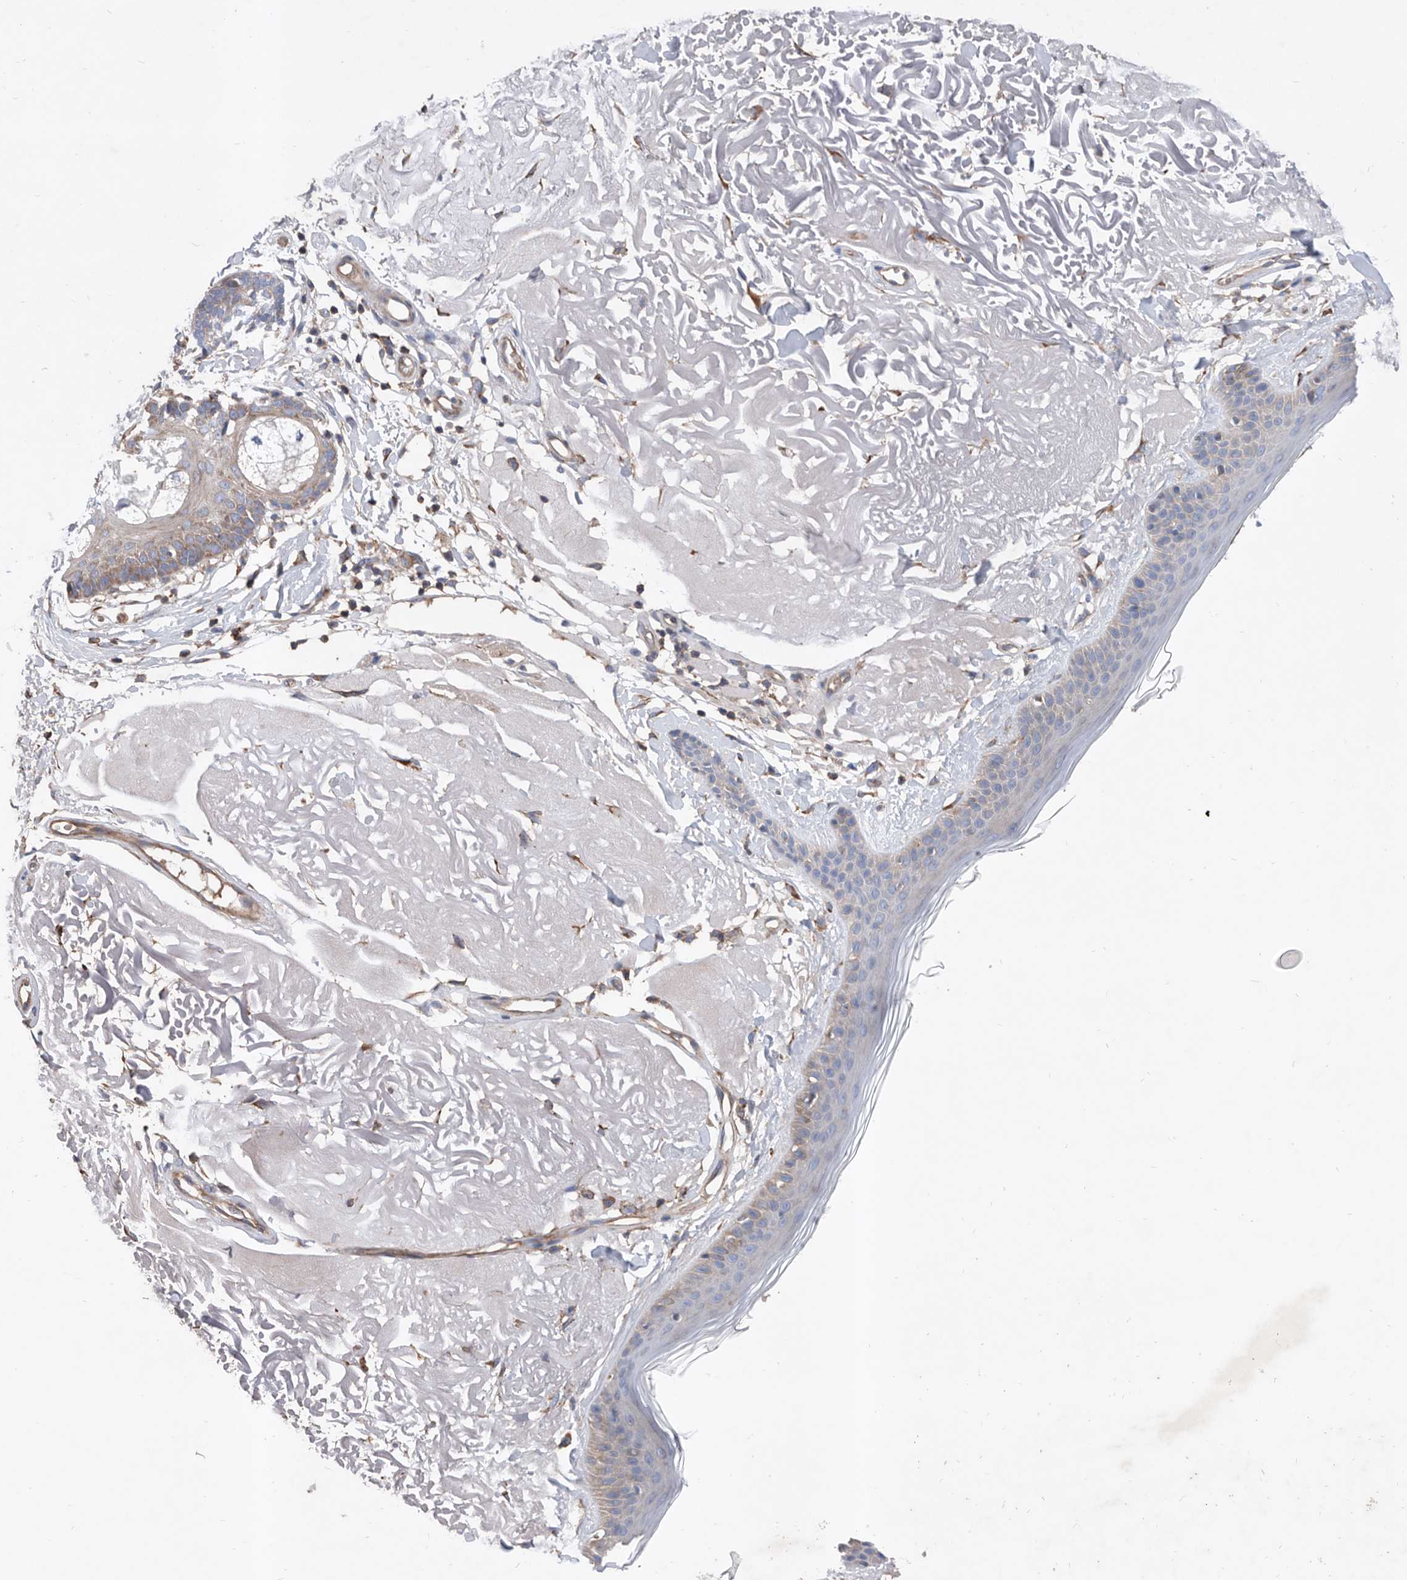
{"staining": {"intensity": "moderate", "quantity": ">75%", "location": "cytoplasmic/membranous"}, "tissue": "skin", "cell_type": "Fibroblasts", "image_type": "normal", "snomed": [{"axis": "morphology", "description": "Normal tissue, NOS"}, {"axis": "topography", "description": "Skin"}, {"axis": "topography", "description": "Skeletal muscle"}], "caption": "A photomicrograph of human skin stained for a protein shows moderate cytoplasmic/membranous brown staining in fibroblasts.", "gene": "ATP13A3", "patient": {"sex": "male", "age": 83}}